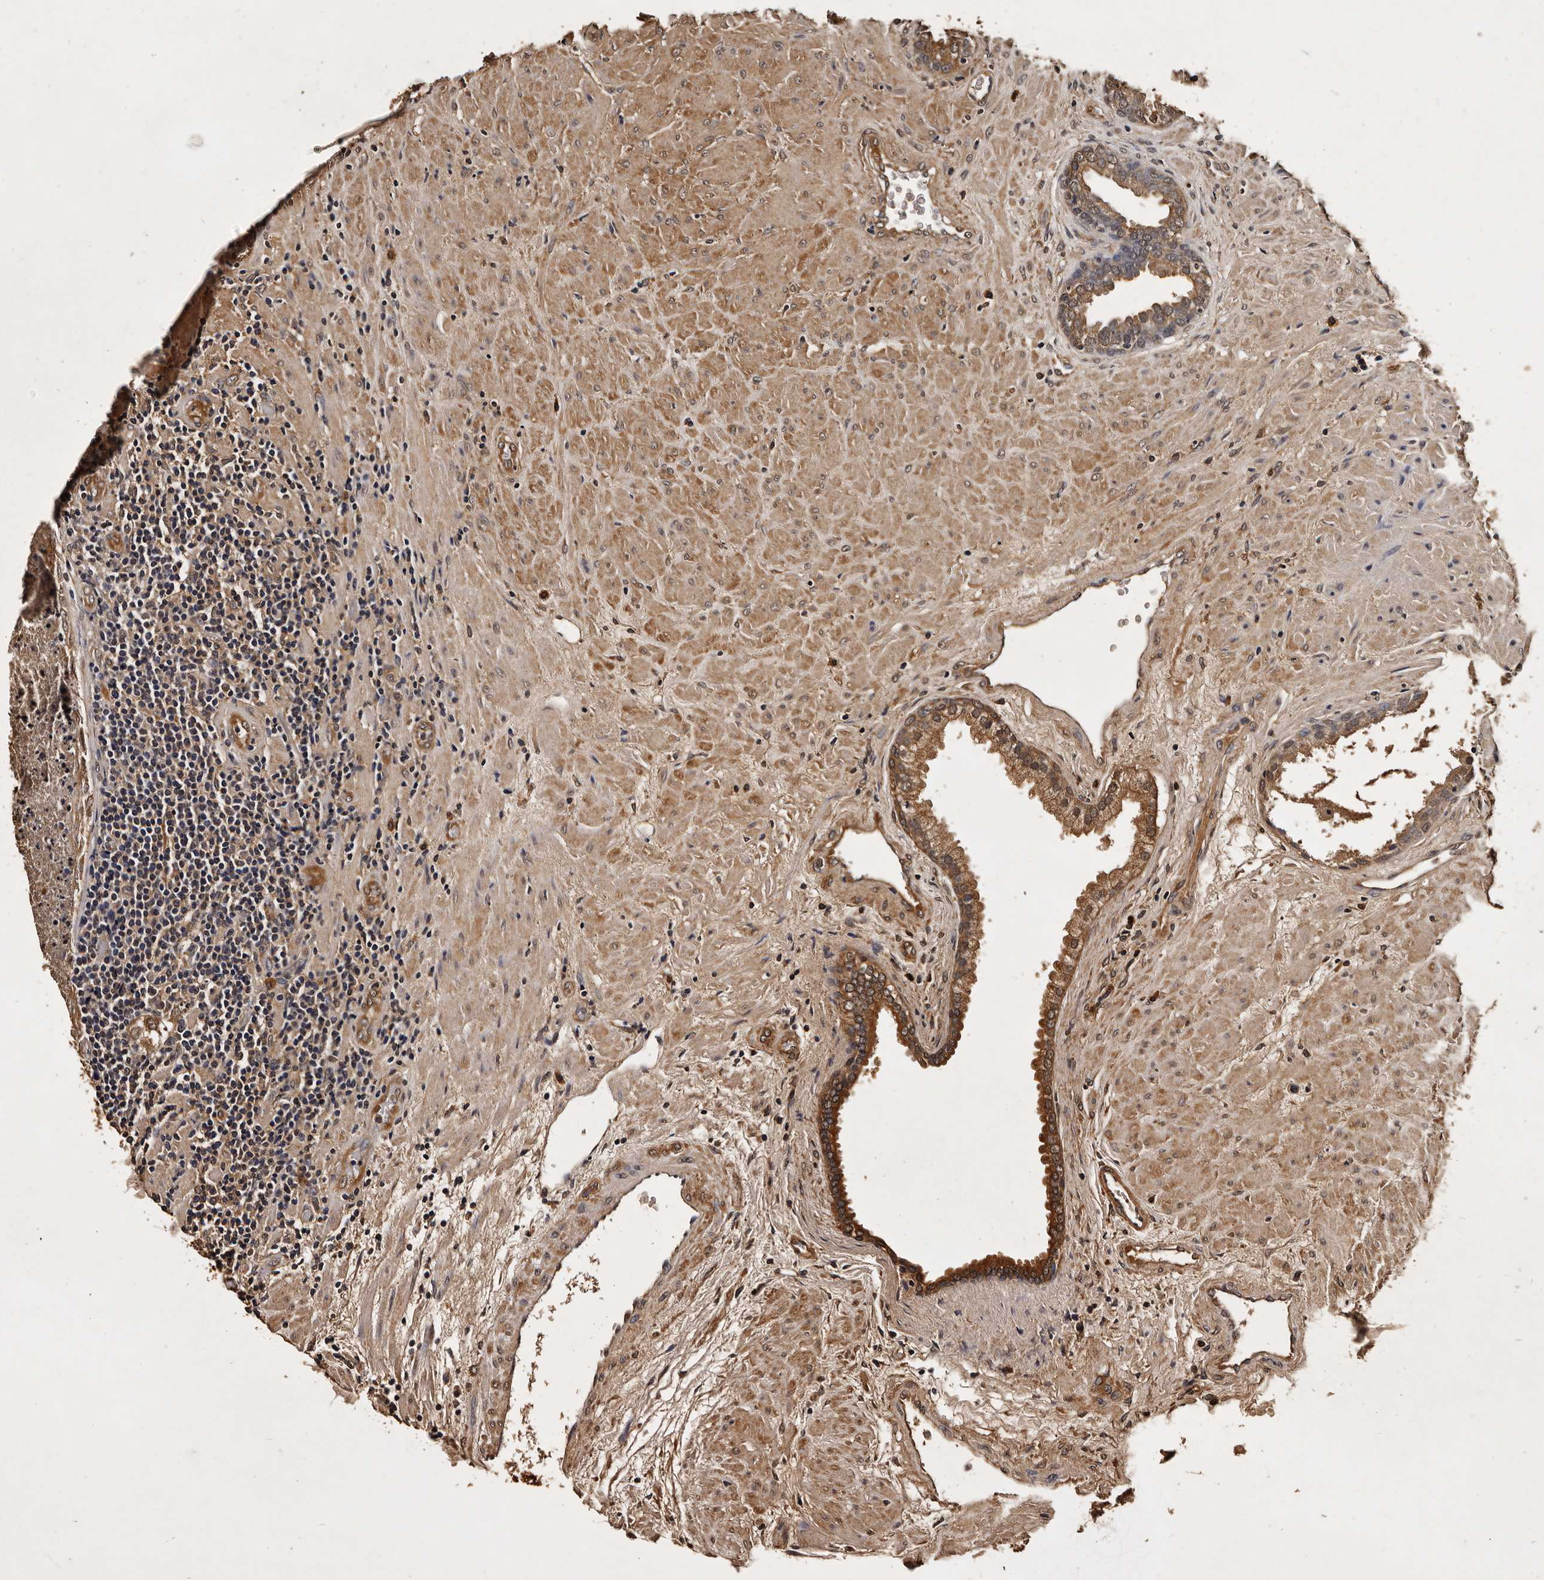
{"staining": {"intensity": "moderate", "quantity": ">75%", "location": "cytoplasmic/membranous,nuclear"}, "tissue": "prostate", "cell_type": "Glandular cells", "image_type": "normal", "snomed": [{"axis": "morphology", "description": "Normal tissue, NOS"}, {"axis": "topography", "description": "Prostate"}], "caption": "Prostate was stained to show a protein in brown. There is medium levels of moderate cytoplasmic/membranous,nuclear positivity in about >75% of glandular cells. (Brightfield microscopy of DAB IHC at high magnification).", "gene": "PARS2", "patient": {"sex": "male", "age": 76}}